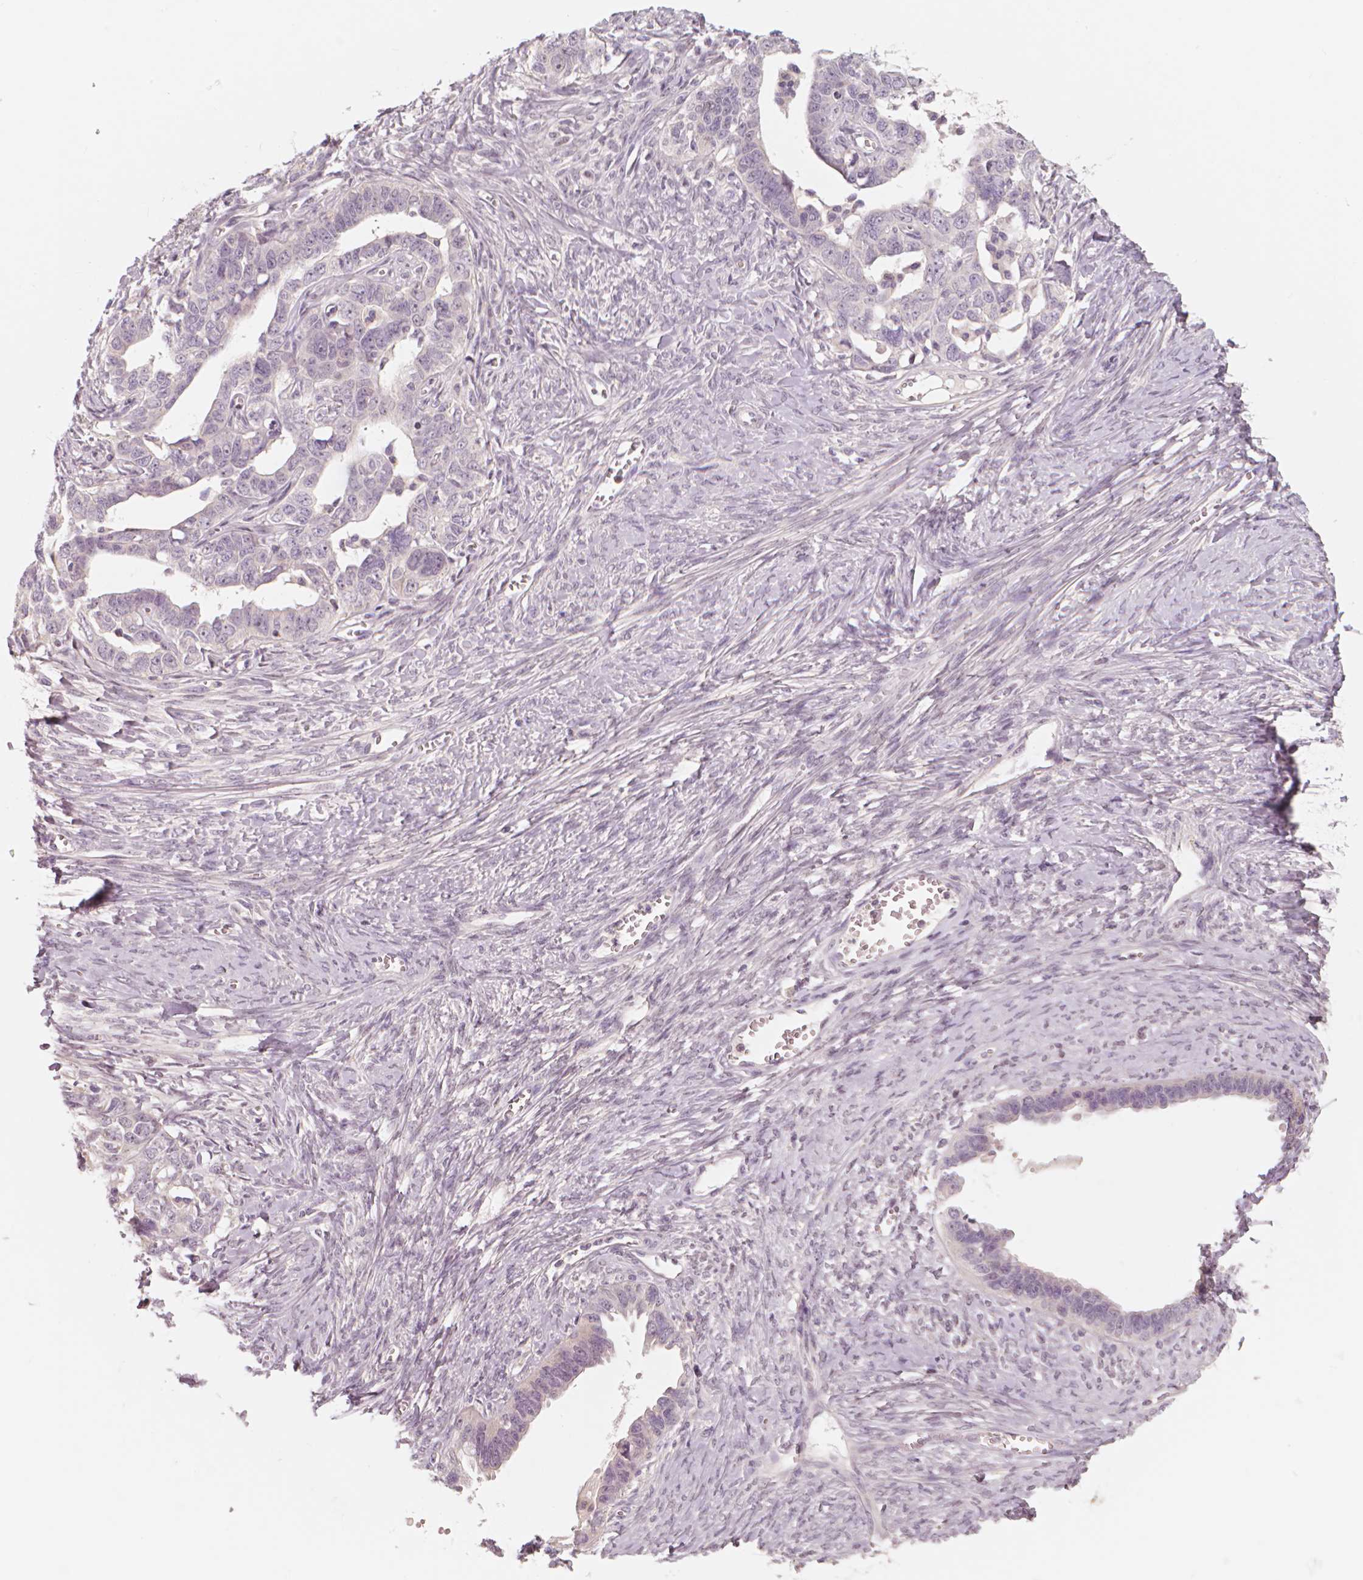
{"staining": {"intensity": "negative", "quantity": "none", "location": "none"}, "tissue": "ovarian cancer", "cell_type": "Tumor cells", "image_type": "cancer", "snomed": [{"axis": "morphology", "description": "Cystadenocarcinoma, serous, NOS"}, {"axis": "topography", "description": "Ovary"}], "caption": "Ovarian cancer was stained to show a protein in brown. There is no significant positivity in tumor cells.", "gene": "RNASE7", "patient": {"sex": "female", "age": 69}}